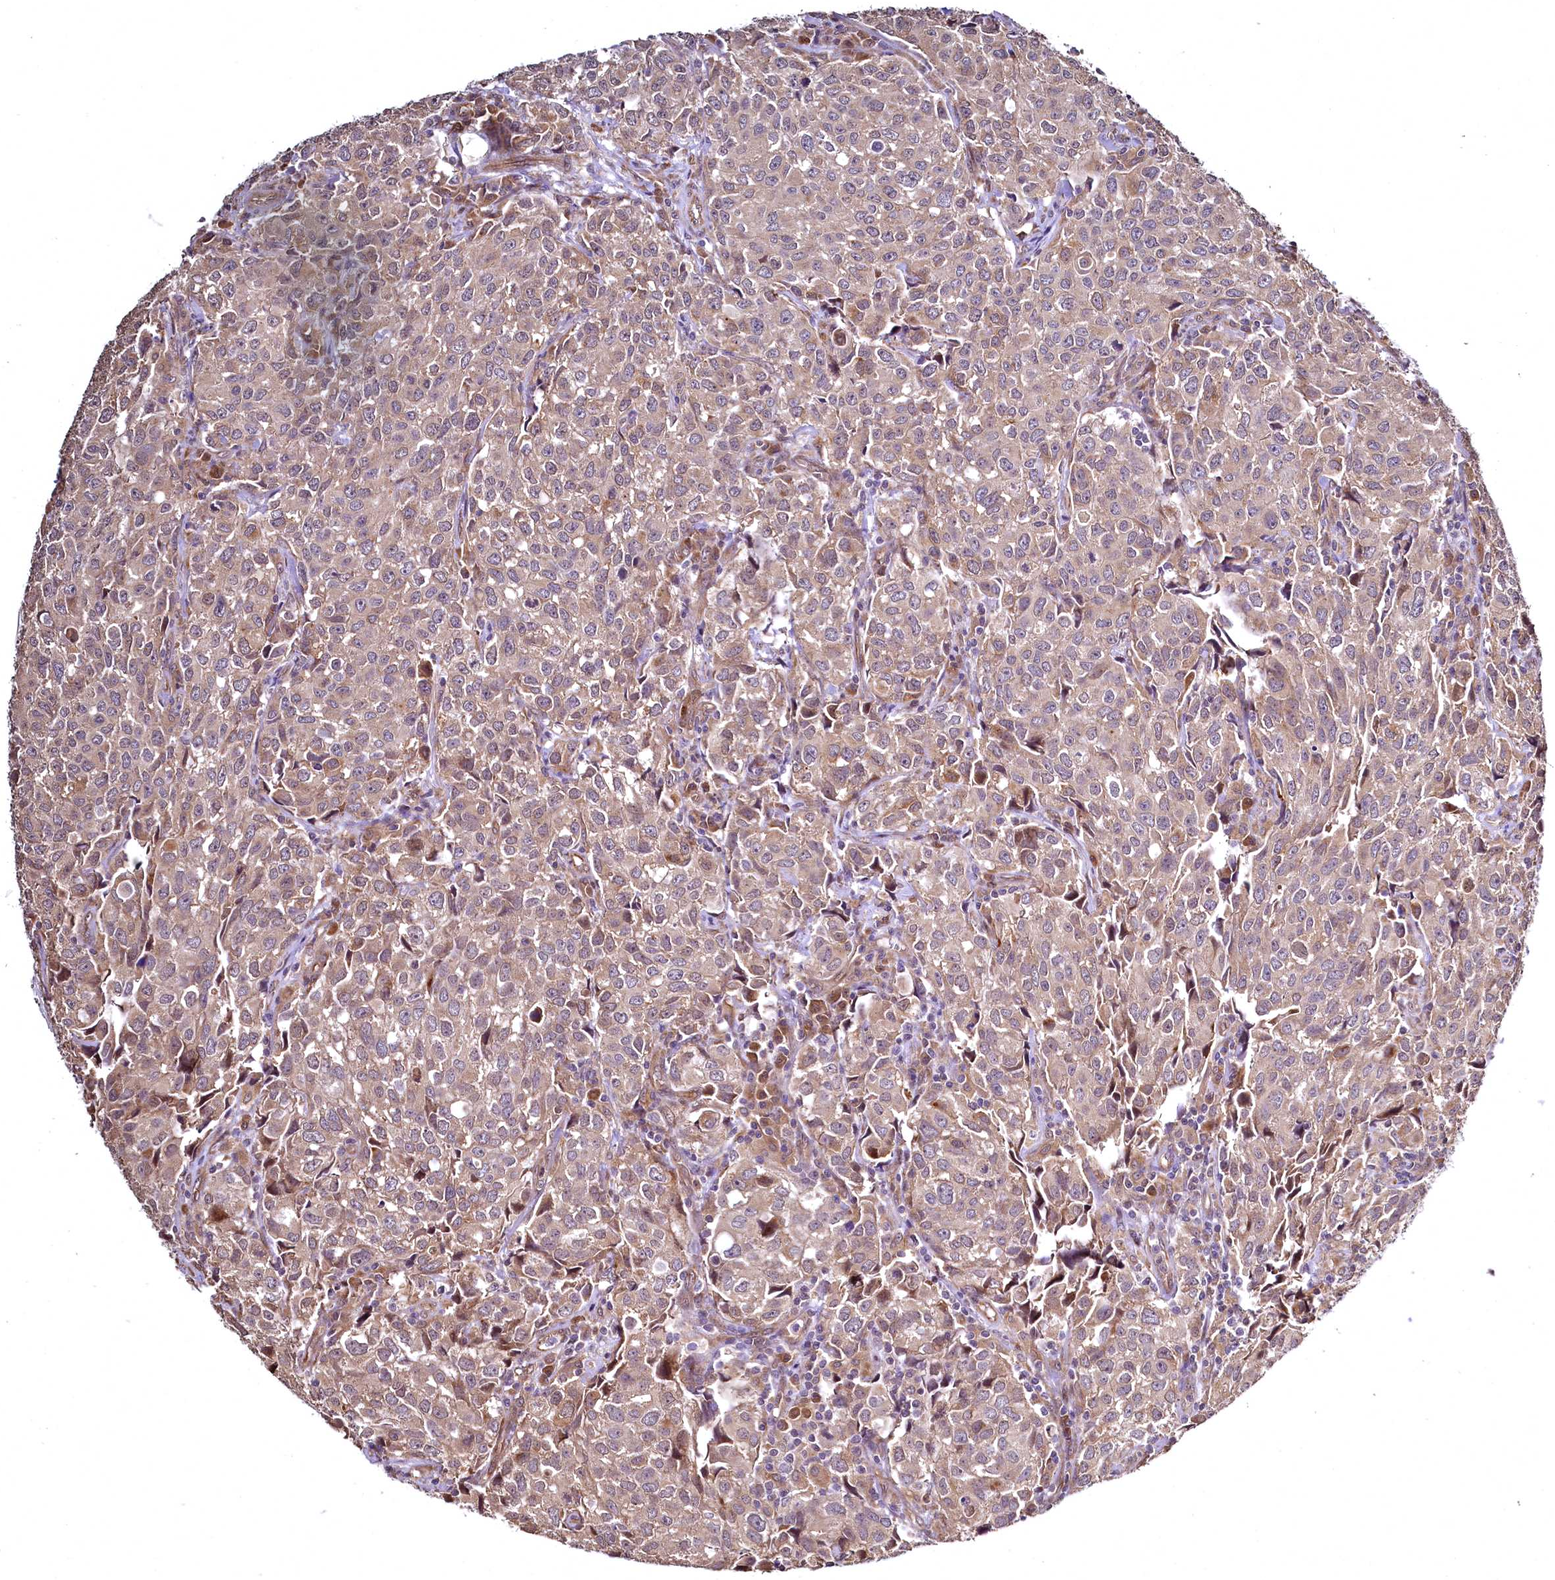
{"staining": {"intensity": "weak", "quantity": "25%-75%", "location": "cytoplasmic/membranous"}, "tissue": "urothelial cancer", "cell_type": "Tumor cells", "image_type": "cancer", "snomed": [{"axis": "morphology", "description": "Urothelial carcinoma, High grade"}, {"axis": "topography", "description": "Urinary bladder"}], "caption": "This histopathology image displays high-grade urothelial carcinoma stained with IHC to label a protein in brown. The cytoplasmic/membranous of tumor cells show weak positivity for the protein. Nuclei are counter-stained blue.", "gene": "TBCEL", "patient": {"sex": "female", "age": 75}}